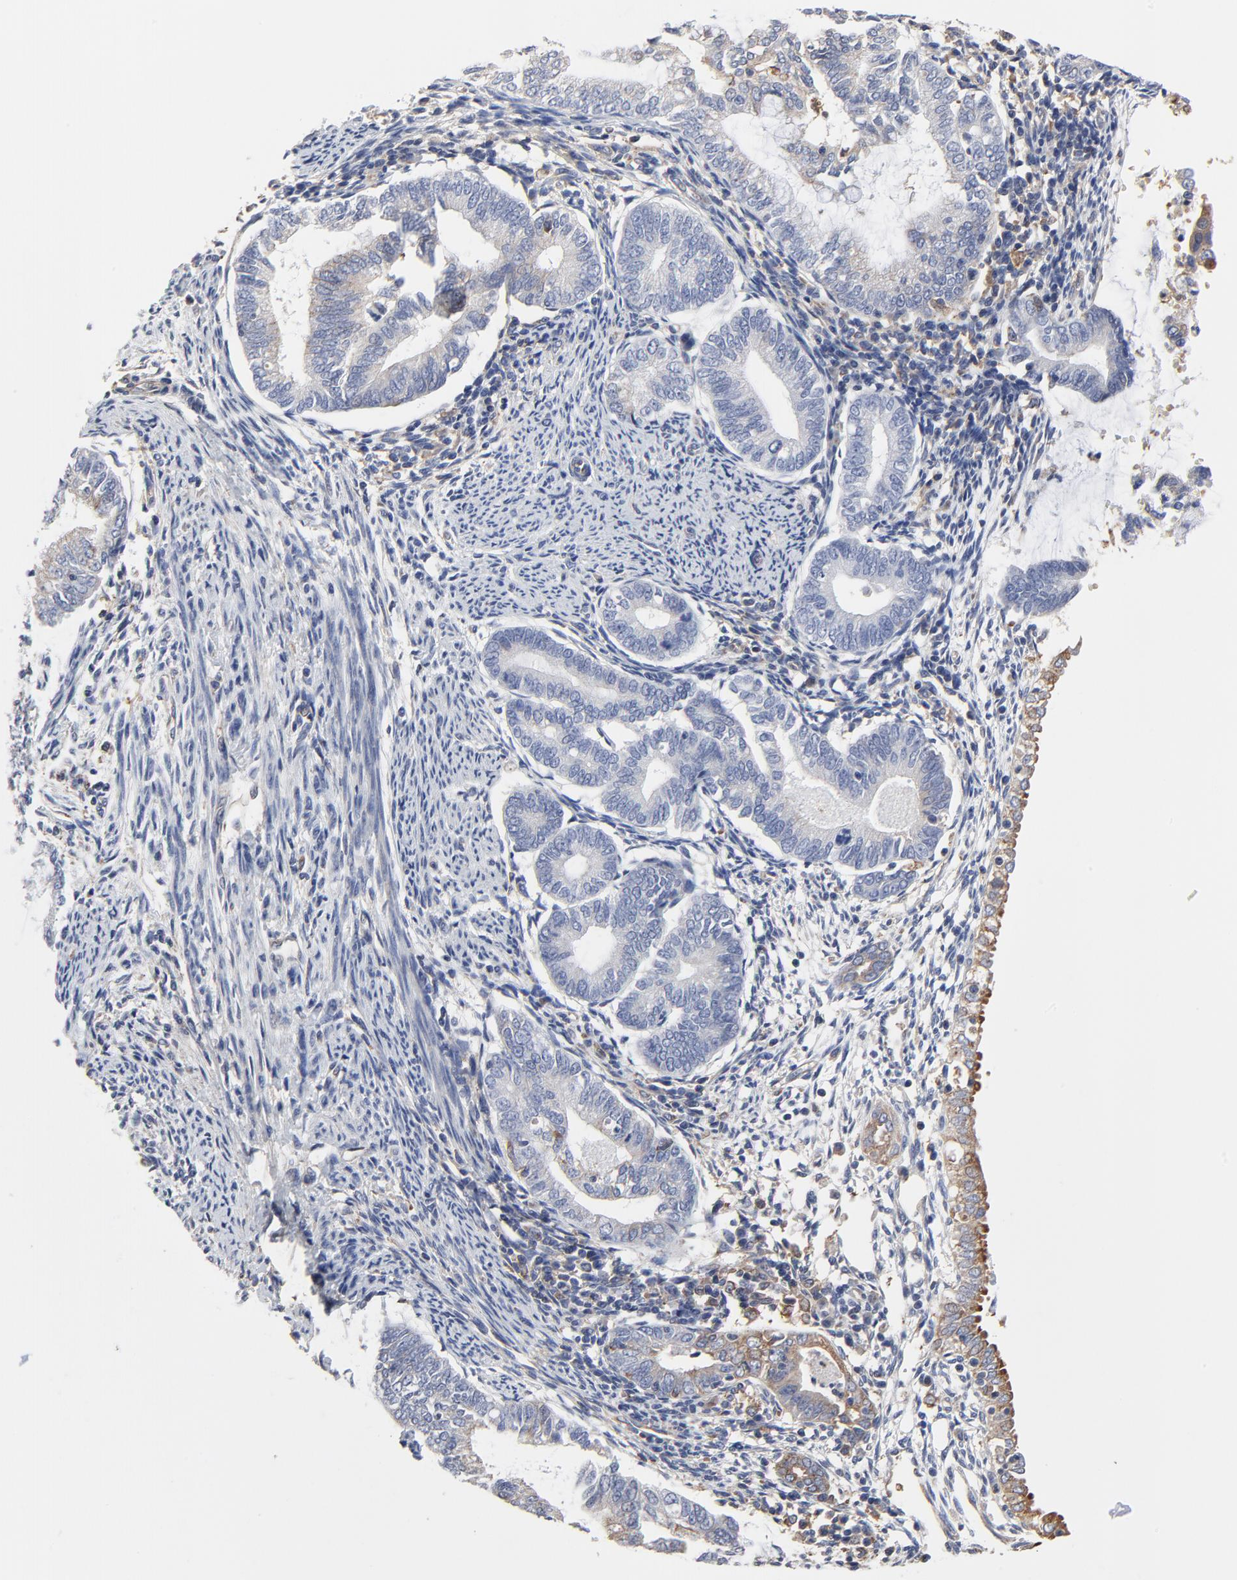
{"staining": {"intensity": "moderate", "quantity": "<25%", "location": "cytoplasmic/membranous"}, "tissue": "endometrial cancer", "cell_type": "Tumor cells", "image_type": "cancer", "snomed": [{"axis": "morphology", "description": "Adenocarcinoma, NOS"}, {"axis": "topography", "description": "Endometrium"}], "caption": "This photomicrograph demonstrates immunohistochemistry staining of endometrial adenocarcinoma, with low moderate cytoplasmic/membranous expression in approximately <25% of tumor cells.", "gene": "NXF3", "patient": {"sex": "female", "age": 63}}